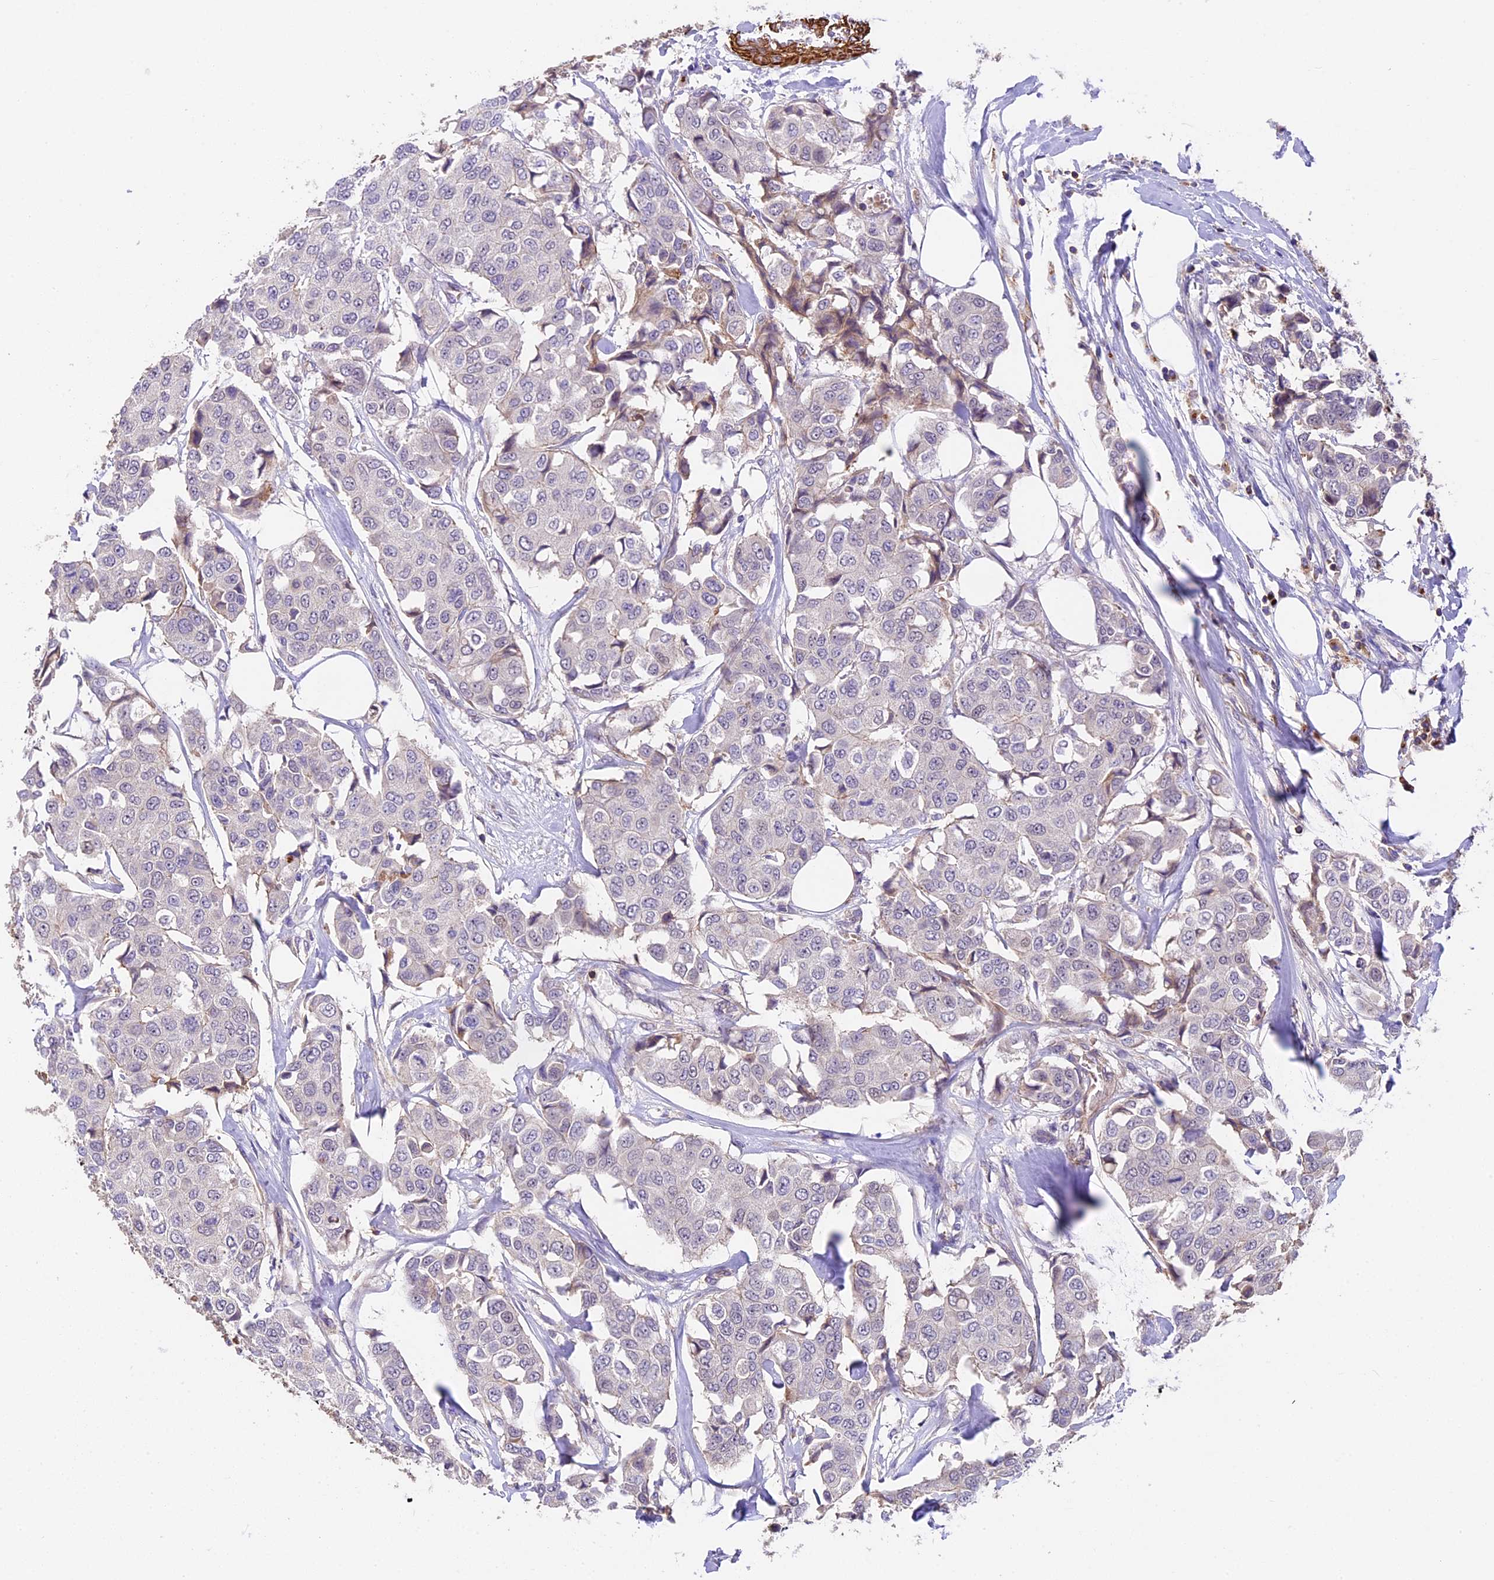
{"staining": {"intensity": "negative", "quantity": "none", "location": "none"}, "tissue": "breast cancer", "cell_type": "Tumor cells", "image_type": "cancer", "snomed": [{"axis": "morphology", "description": "Duct carcinoma"}, {"axis": "topography", "description": "Breast"}], "caption": "IHC image of human breast infiltrating ductal carcinoma stained for a protein (brown), which shows no expression in tumor cells.", "gene": "TBC1D1", "patient": {"sex": "female", "age": 80}}